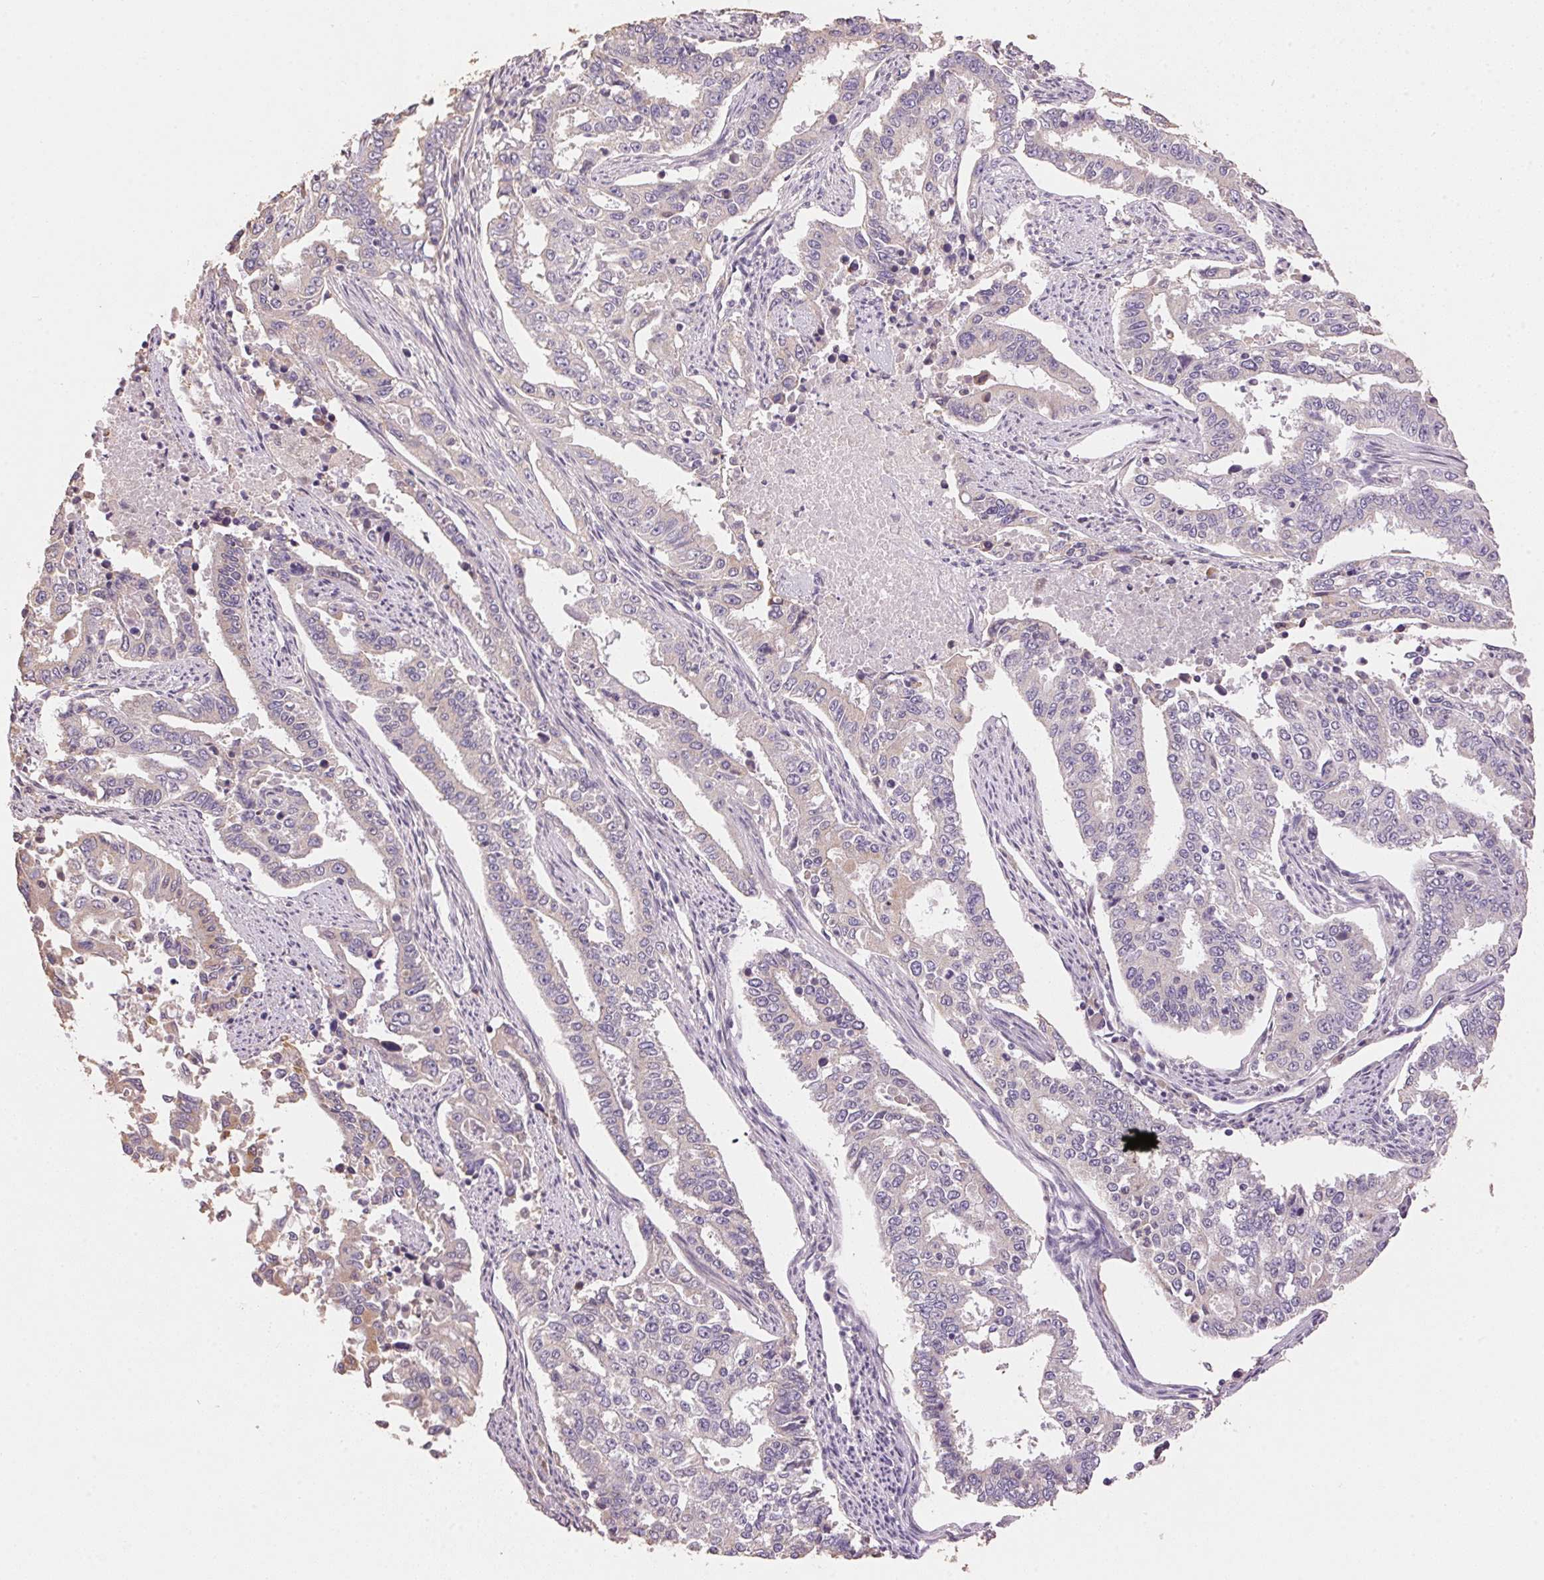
{"staining": {"intensity": "negative", "quantity": "none", "location": "none"}, "tissue": "endometrial cancer", "cell_type": "Tumor cells", "image_type": "cancer", "snomed": [{"axis": "morphology", "description": "Adenocarcinoma, NOS"}, {"axis": "topography", "description": "Uterus"}], "caption": "High power microscopy histopathology image of an immunohistochemistry (IHC) photomicrograph of endometrial cancer, revealing no significant staining in tumor cells. Nuclei are stained in blue.", "gene": "LYZL6", "patient": {"sex": "female", "age": 59}}